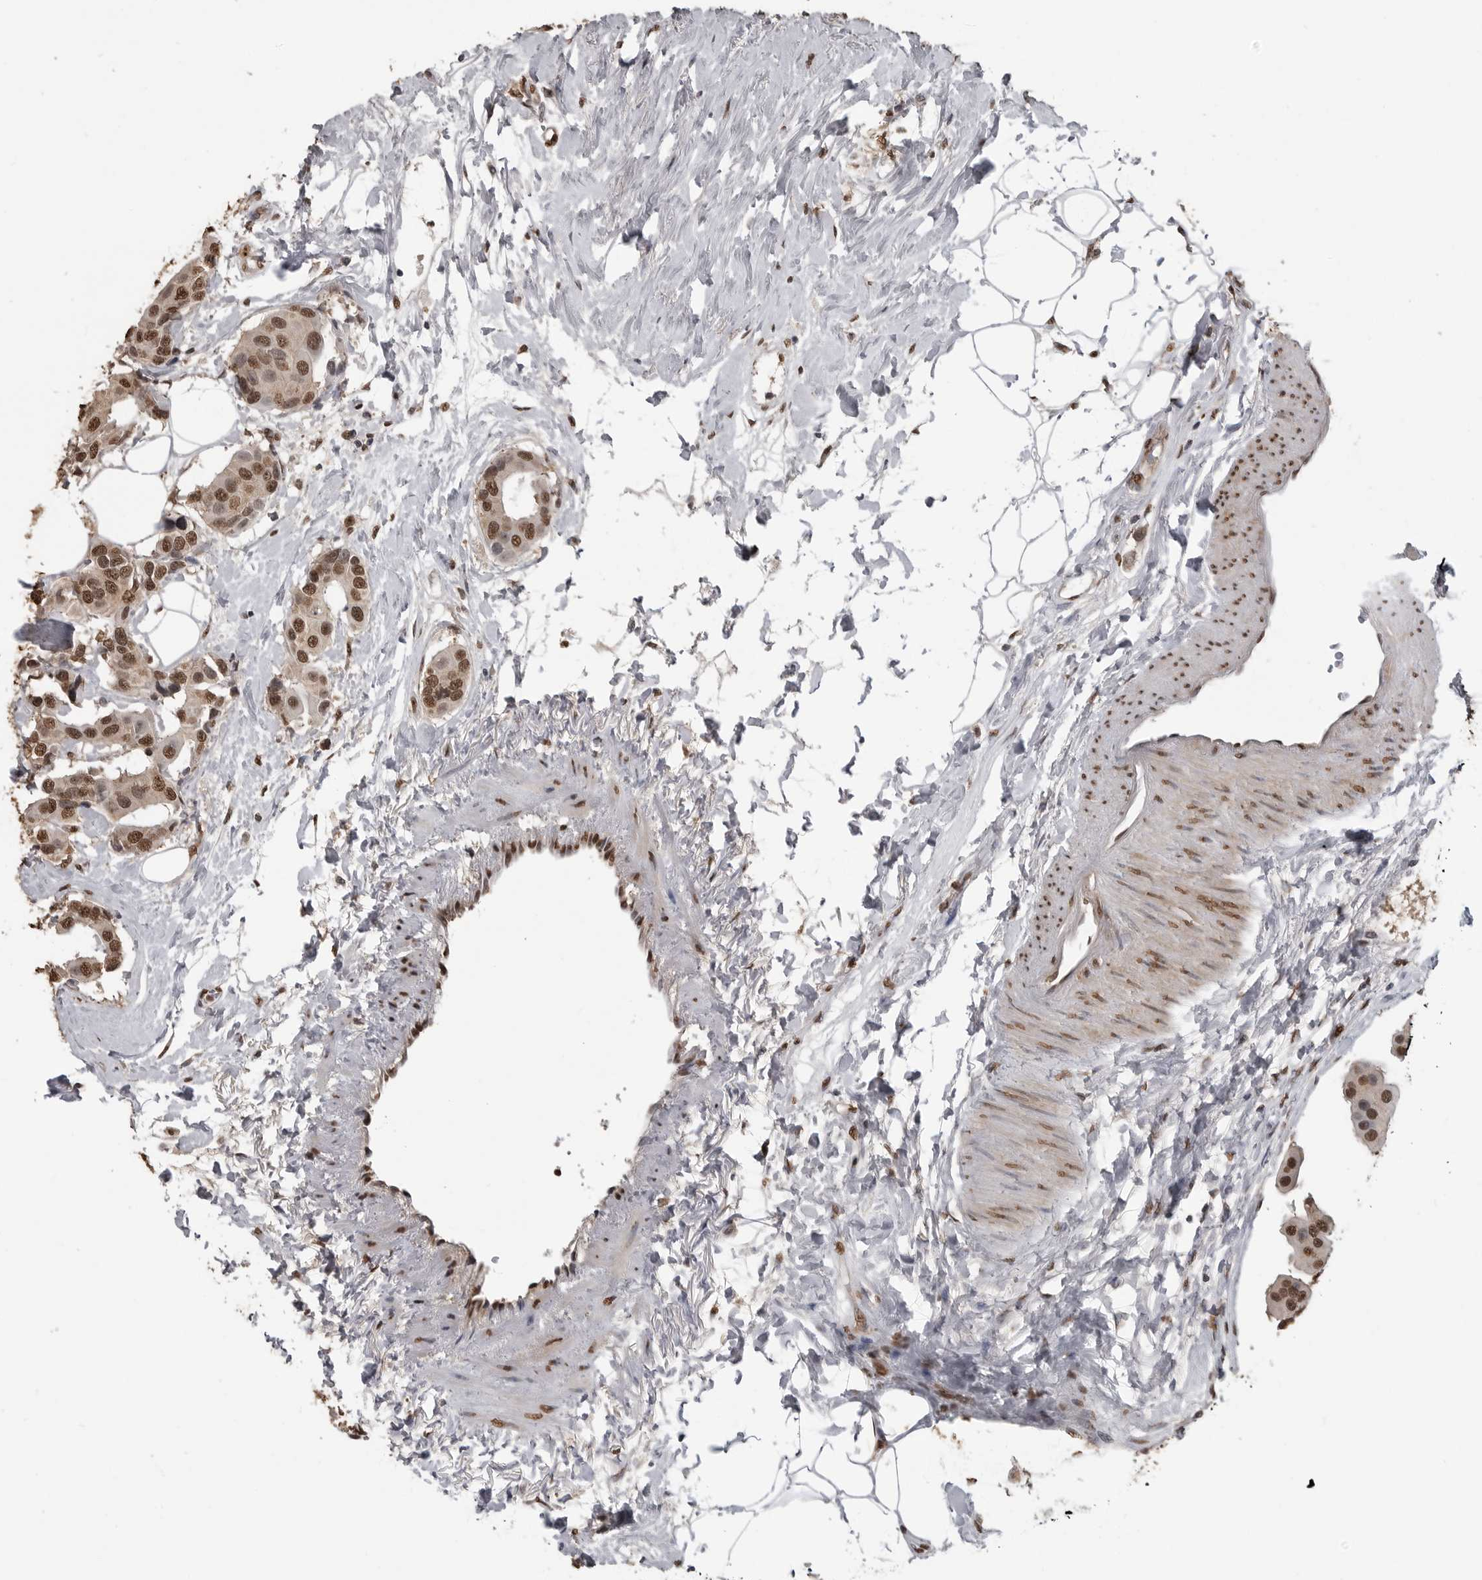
{"staining": {"intensity": "moderate", "quantity": ">75%", "location": "nuclear"}, "tissue": "breast cancer", "cell_type": "Tumor cells", "image_type": "cancer", "snomed": [{"axis": "morphology", "description": "Normal tissue, NOS"}, {"axis": "morphology", "description": "Duct carcinoma"}, {"axis": "topography", "description": "Breast"}], "caption": "Immunohistochemistry (IHC) image of intraductal carcinoma (breast) stained for a protein (brown), which displays medium levels of moderate nuclear expression in approximately >75% of tumor cells.", "gene": "SMAD2", "patient": {"sex": "female", "age": 39}}